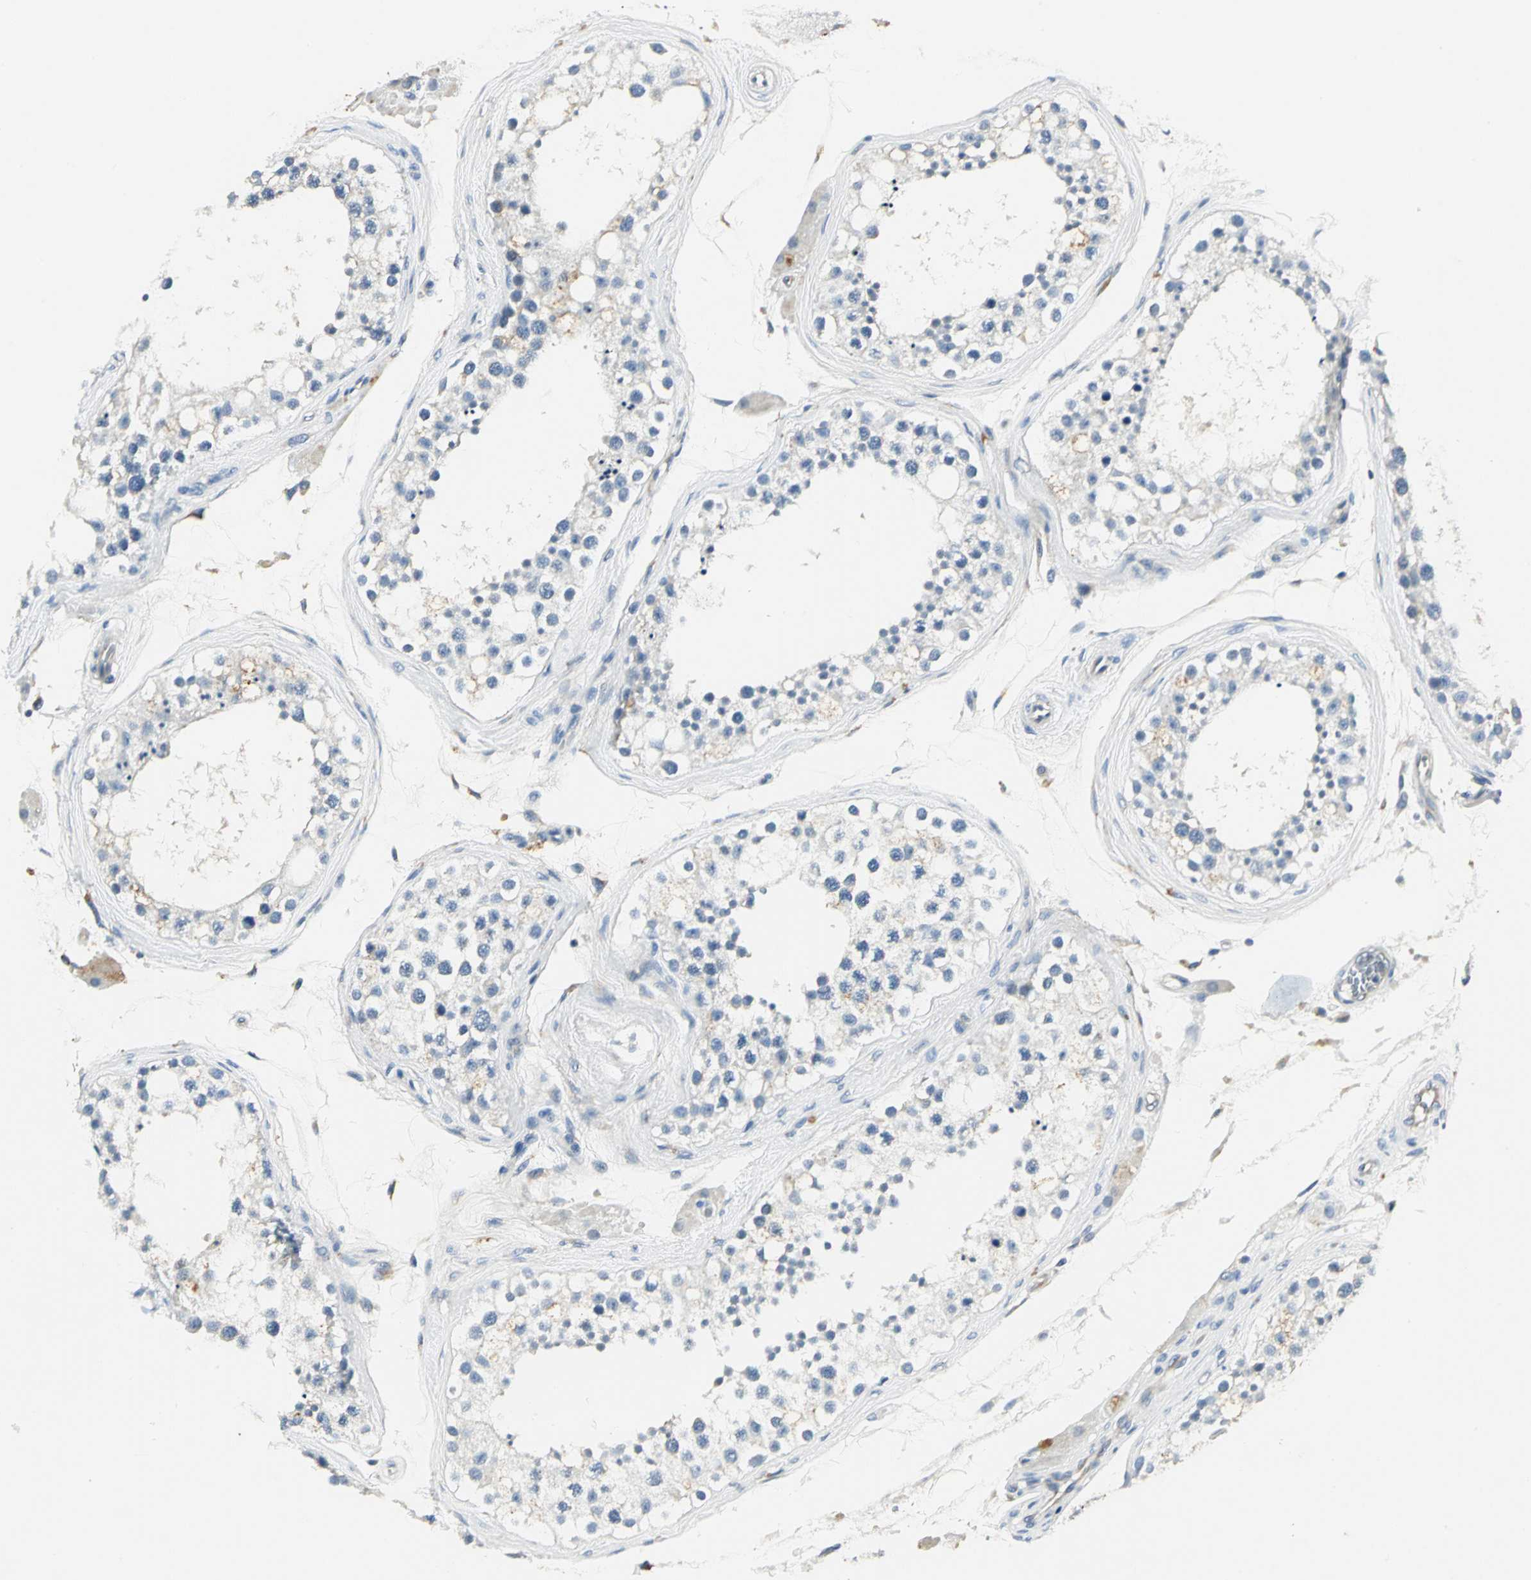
{"staining": {"intensity": "negative", "quantity": "none", "location": "none"}, "tissue": "testis", "cell_type": "Cells in seminiferous ducts", "image_type": "normal", "snomed": [{"axis": "morphology", "description": "Normal tissue, NOS"}, {"axis": "topography", "description": "Testis"}], "caption": "Photomicrograph shows no protein expression in cells in seminiferous ducts of unremarkable testis.", "gene": "B3GNT2", "patient": {"sex": "male", "age": 68}}